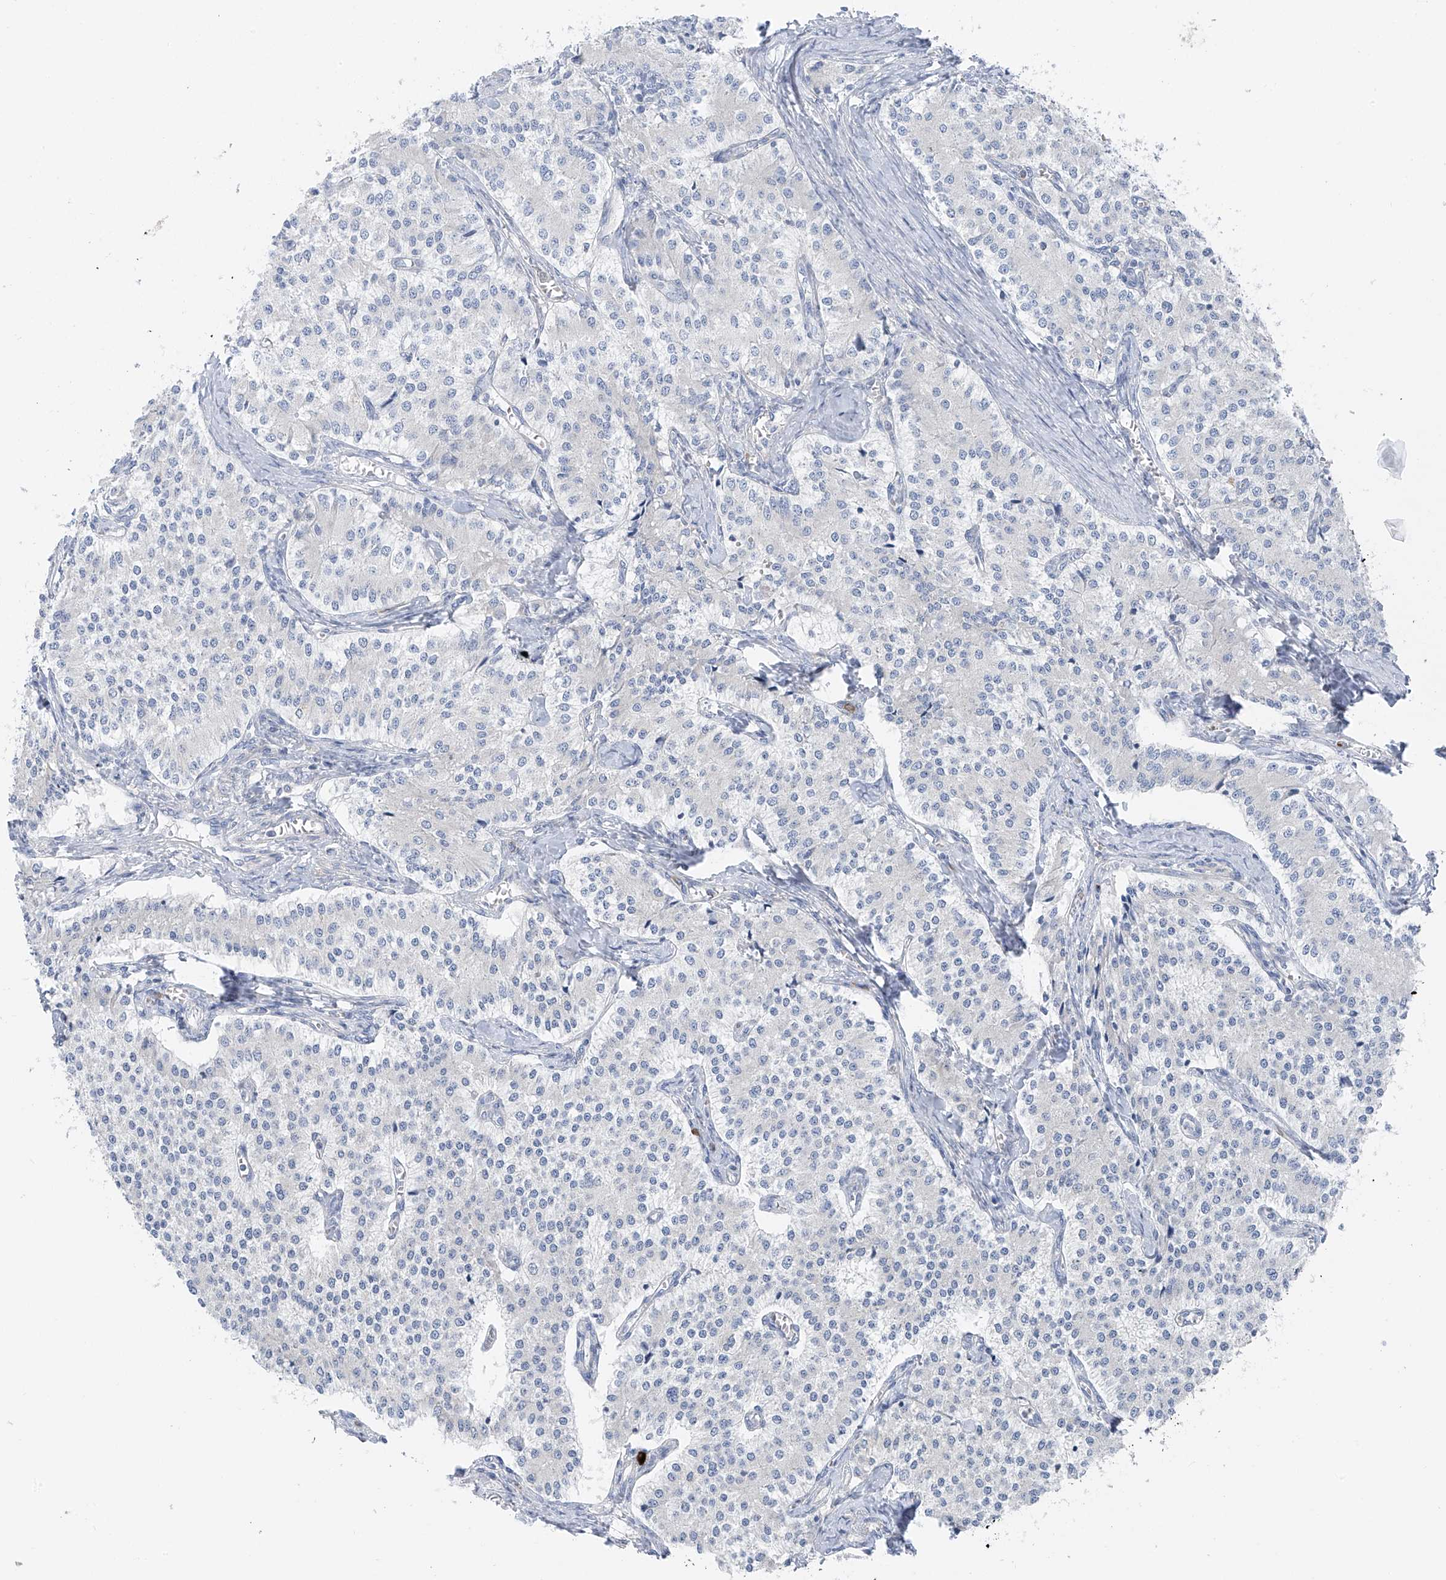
{"staining": {"intensity": "negative", "quantity": "none", "location": "none"}, "tissue": "carcinoid", "cell_type": "Tumor cells", "image_type": "cancer", "snomed": [{"axis": "morphology", "description": "Carcinoid, malignant, NOS"}, {"axis": "topography", "description": "Colon"}], "caption": "Immunohistochemical staining of human carcinoid exhibits no significant positivity in tumor cells. Nuclei are stained in blue.", "gene": "POMGNT2", "patient": {"sex": "female", "age": 52}}